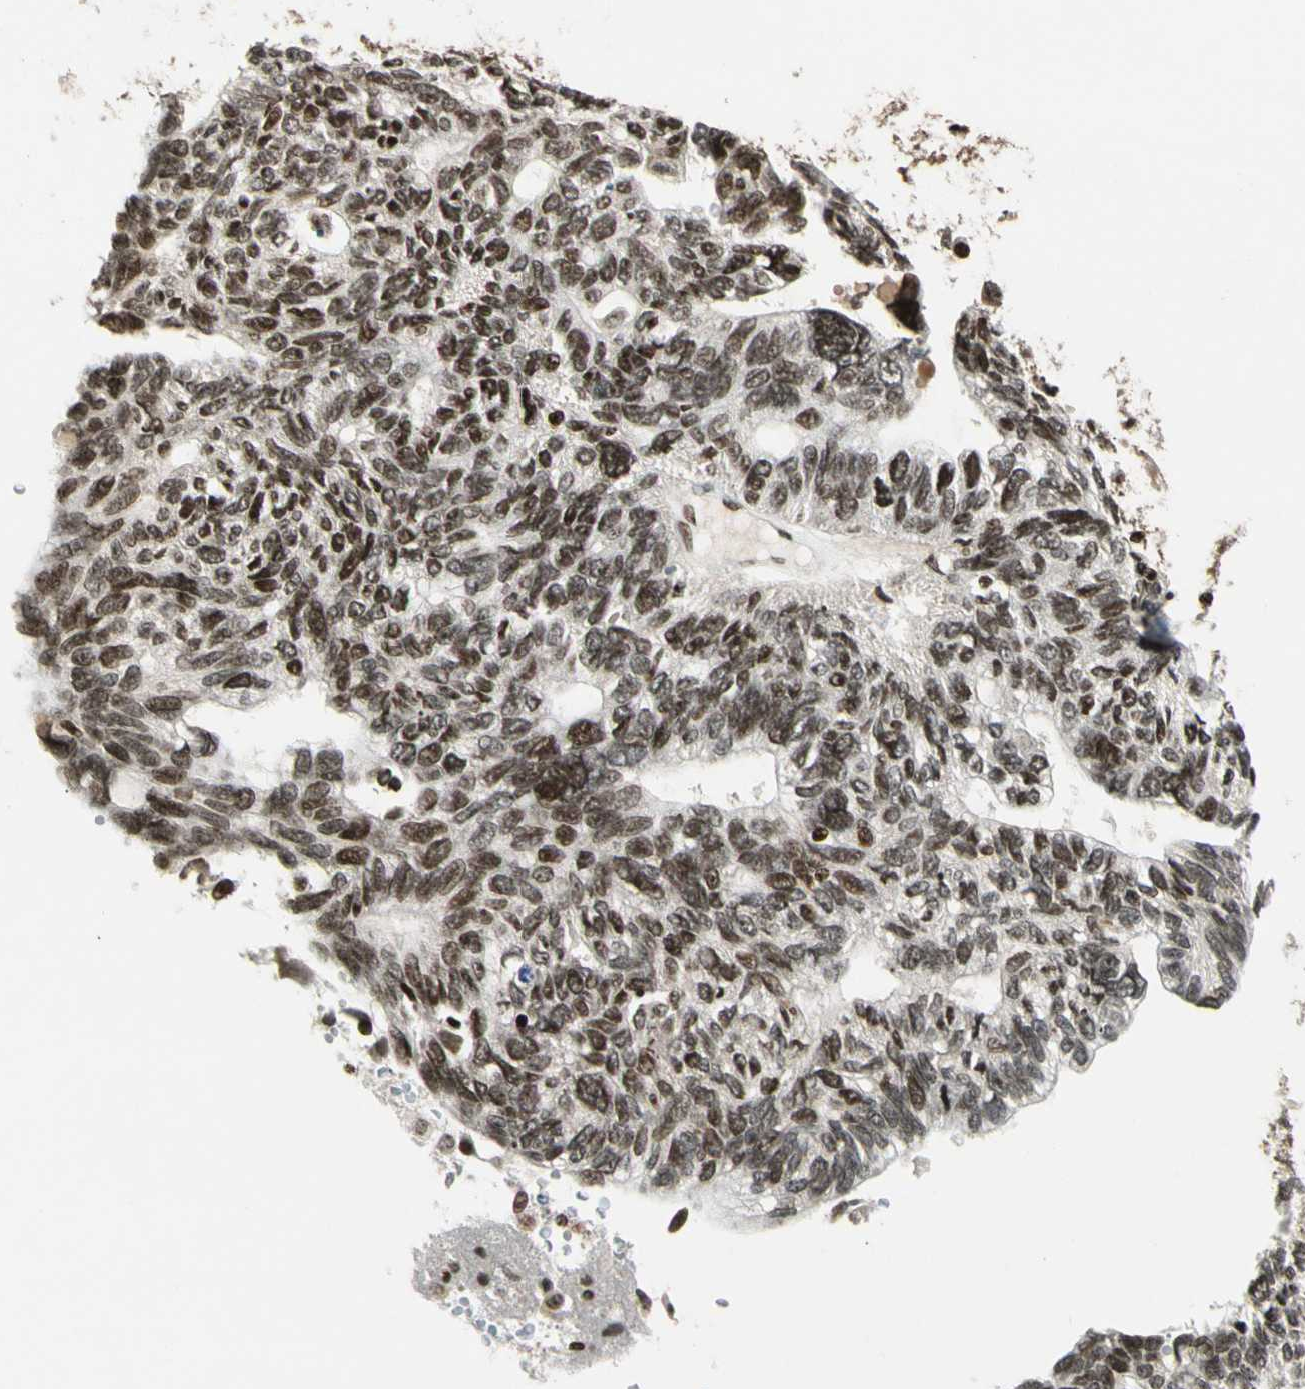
{"staining": {"intensity": "moderate", "quantity": "25%-75%", "location": "nuclear"}, "tissue": "ovarian cancer", "cell_type": "Tumor cells", "image_type": "cancer", "snomed": [{"axis": "morphology", "description": "Cystadenocarcinoma, serous, NOS"}, {"axis": "topography", "description": "Ovary"}], "caption": "High-magnification brightfield microscopy of ovarian cancer (serous cystadenocarcinoma) stained with DAB (3,3'-diaminobenzidine) (brown) and counterstained with hematoxylin (blue). tumor cells exhibit moderate nuclear positivity is present in about25%-75% of cells.", "gene": "TSHZ3", "patient": {"sex": "female", "age": 79}}